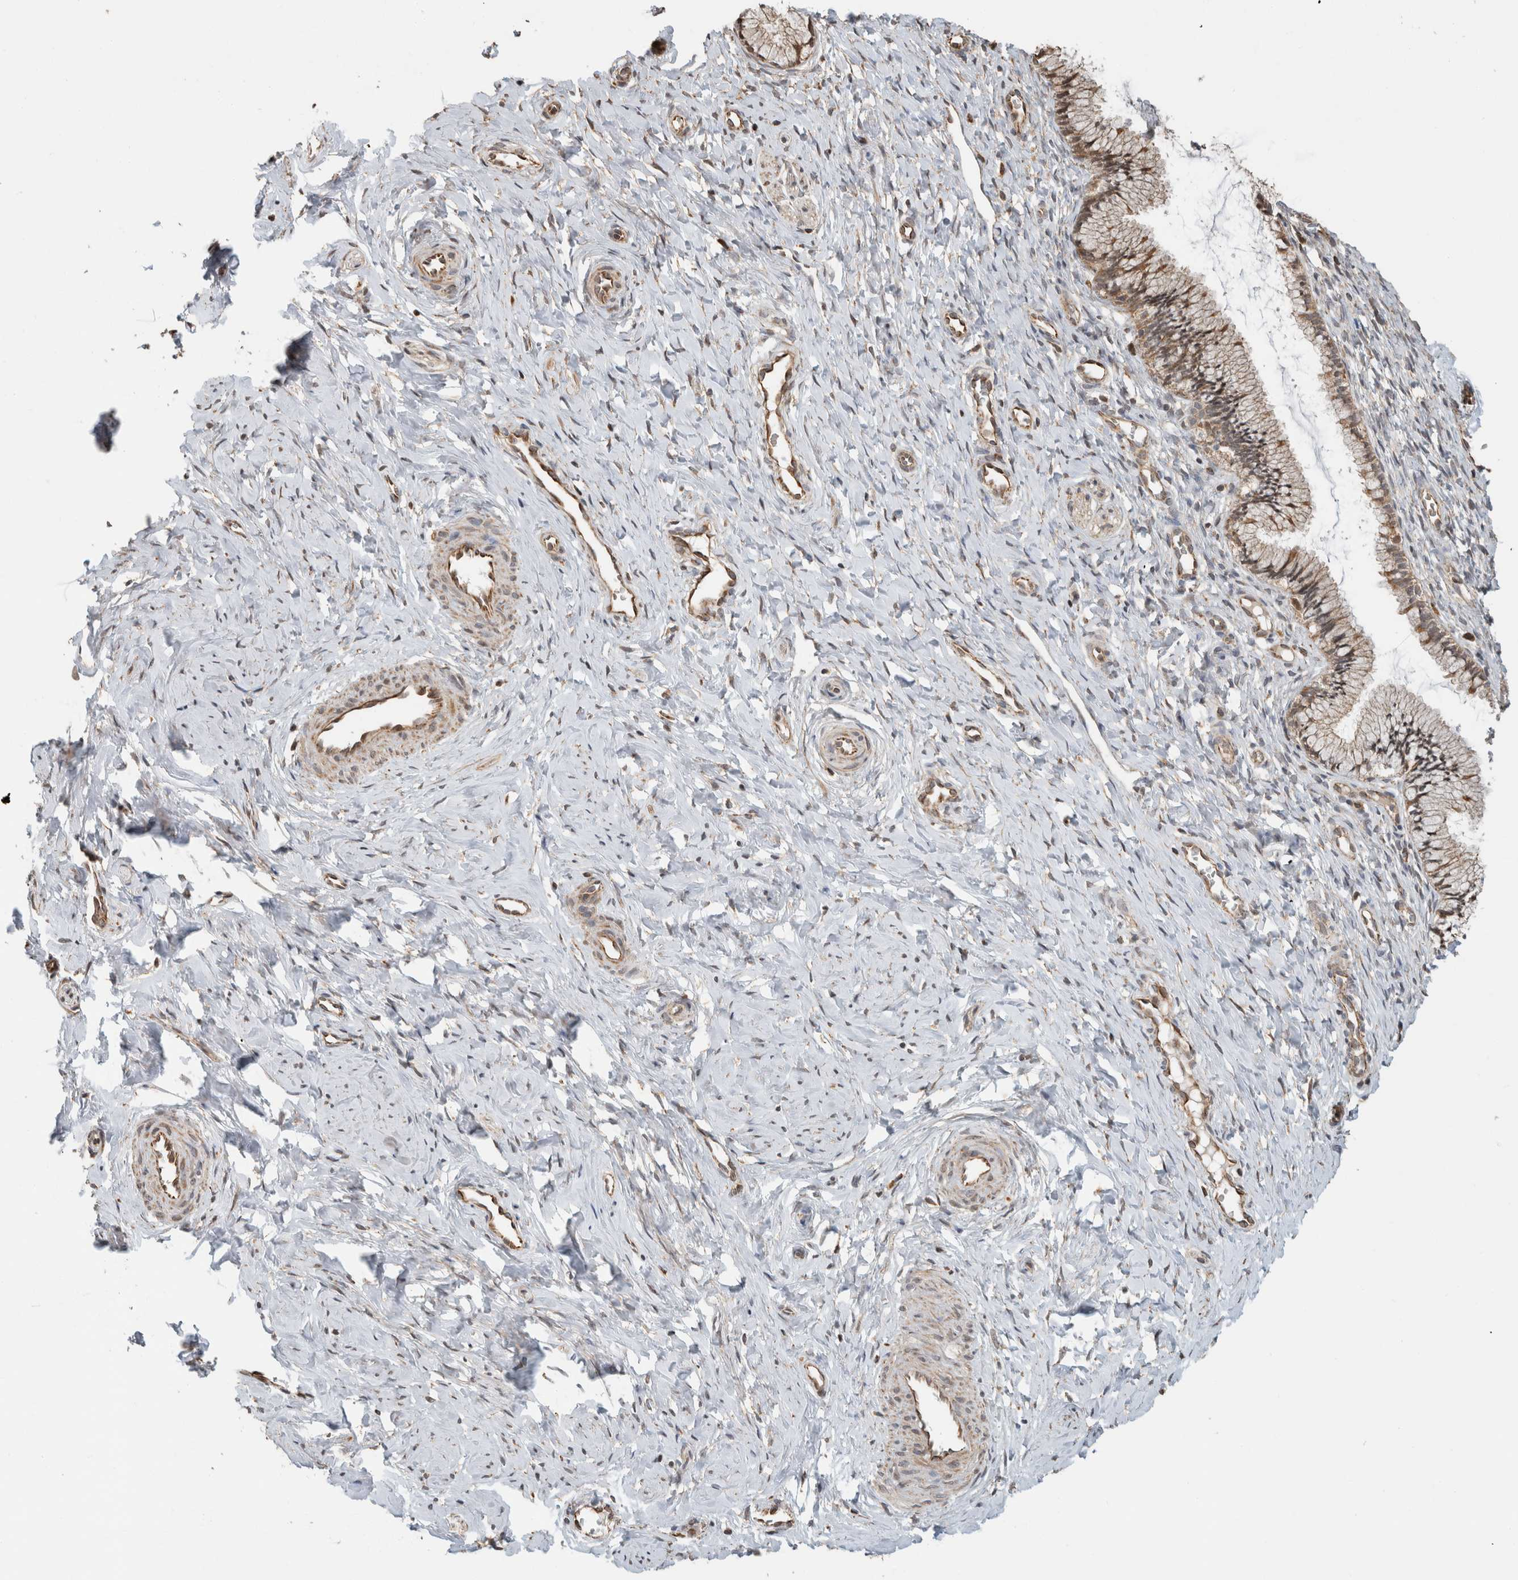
{"staining": {"intensity": "moderate", "quantity": "25%-75%", "location": "cytoplasmic/membranous"}, "tissue": "cervix", "cell_type": "Glandular cells", "image_type": "normal", "snomed": [{"axis": "morphology", "description": "Normal tissue, NOS"}, {"axis": "topography", "description": "Cervix"}], "caption": "Immunohistochemical staining of unremarkable cervix demonstrates medium levels of moderate cytoplasmic/membranous positivity in about 25%-75% of glandular cells. The staining was performed using DAB to visualize the protein expression in brown, while the nuclei were stained in blue with hematoxylin (Magnification: 20x).", "gene": "GINS4", "patient": {"sex": "female", "age": 27}}